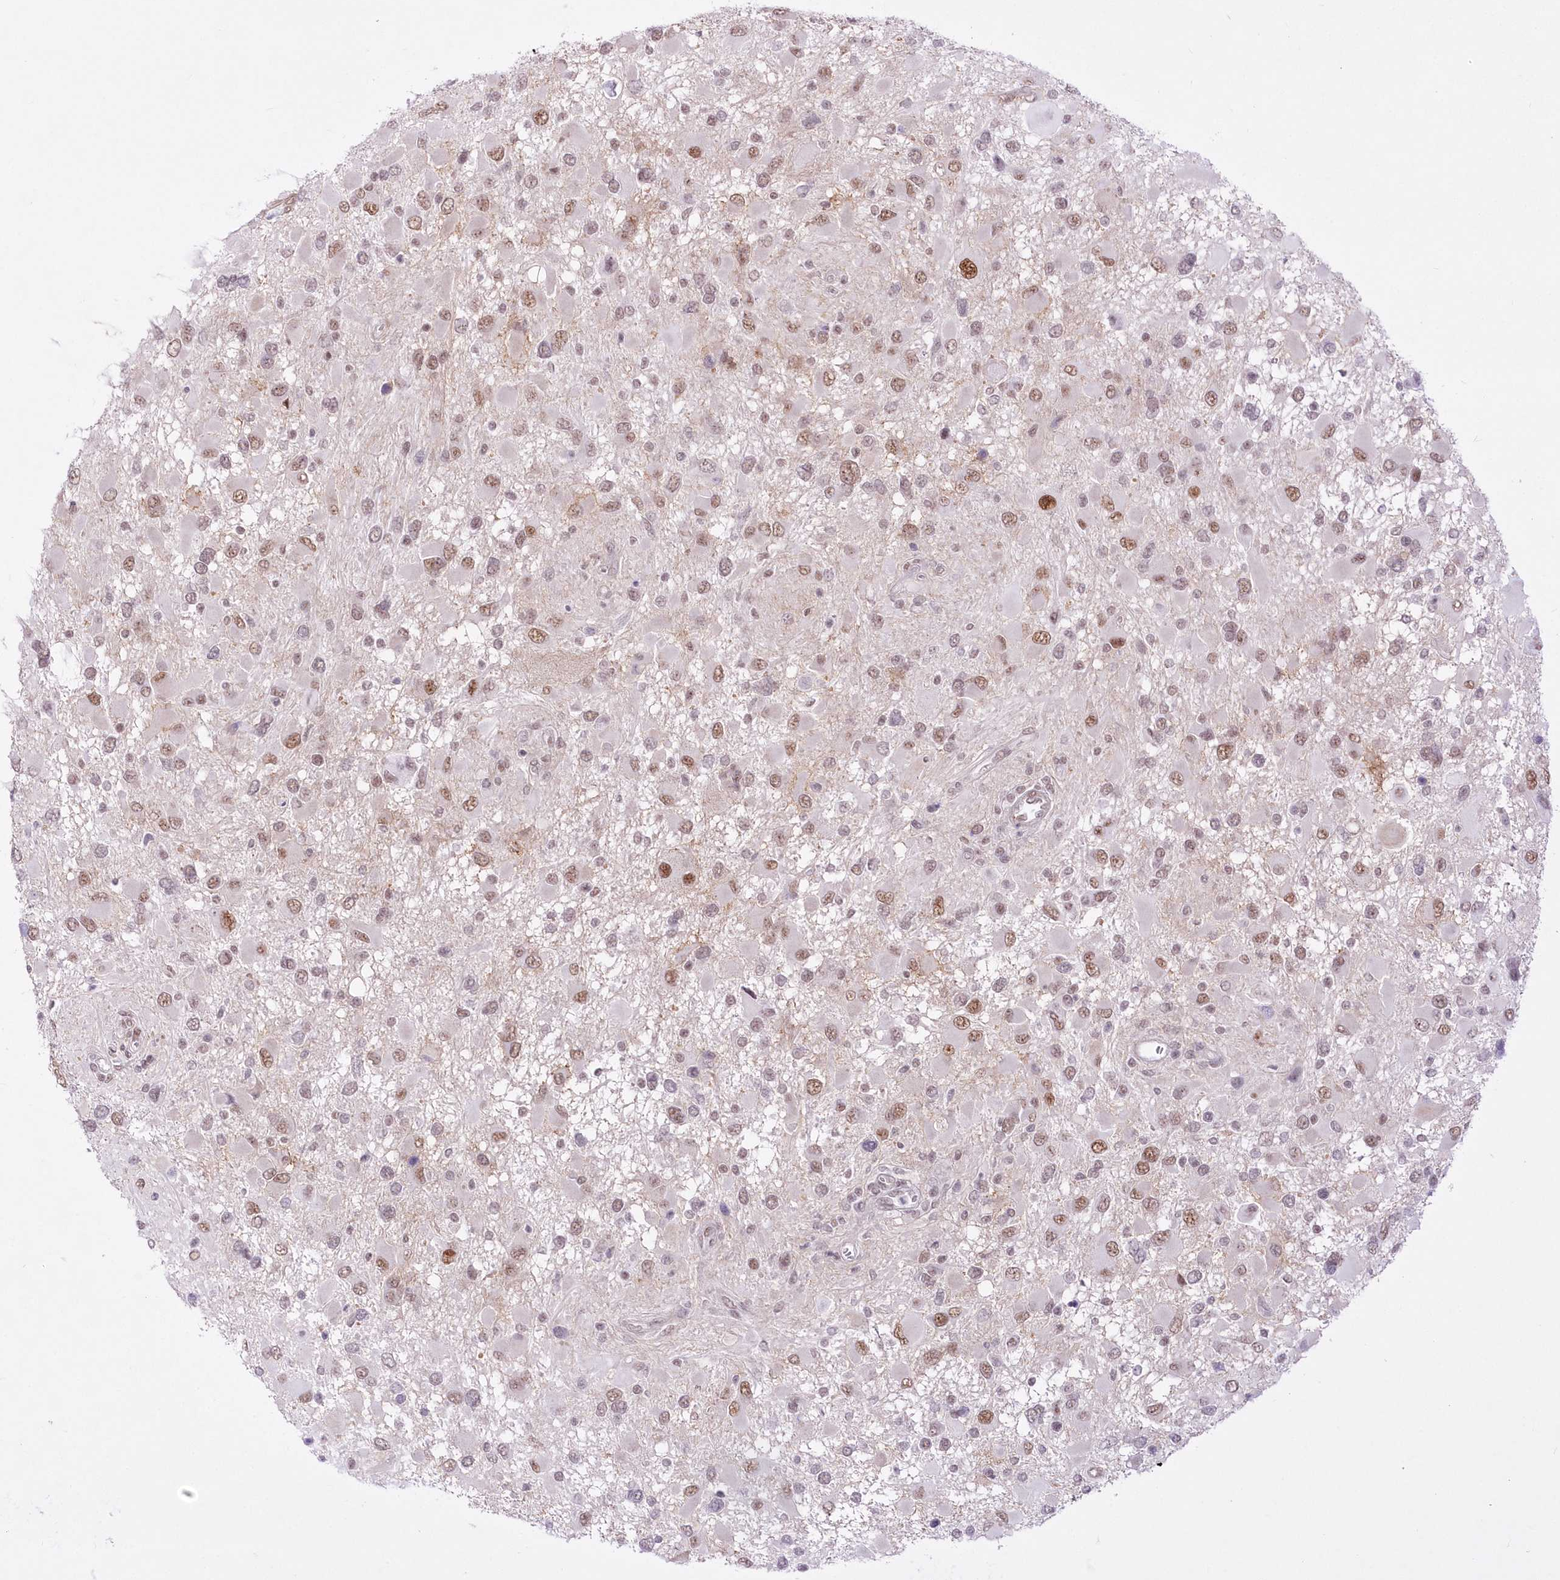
{"staining": {"intensity": "moderate", "quantity": ">75%", "location": "nuclear"}, "tissue": "glioma", "cell_type": "Tumor cells", "image_type": "cancer", "snomed": [{"axis": "morphology", "description": "Glioma, malignant, High grade"}, {"axis": "topography", "description": "Brain"}], "caption": "This histopathology image demonstrates immunohistochemistry staining of human glioma, with medium moderate nuclear positivity in about >75% of tumor cells.", "gene": "NSUN2", "patient": {"sex": "male", "age": 53}}